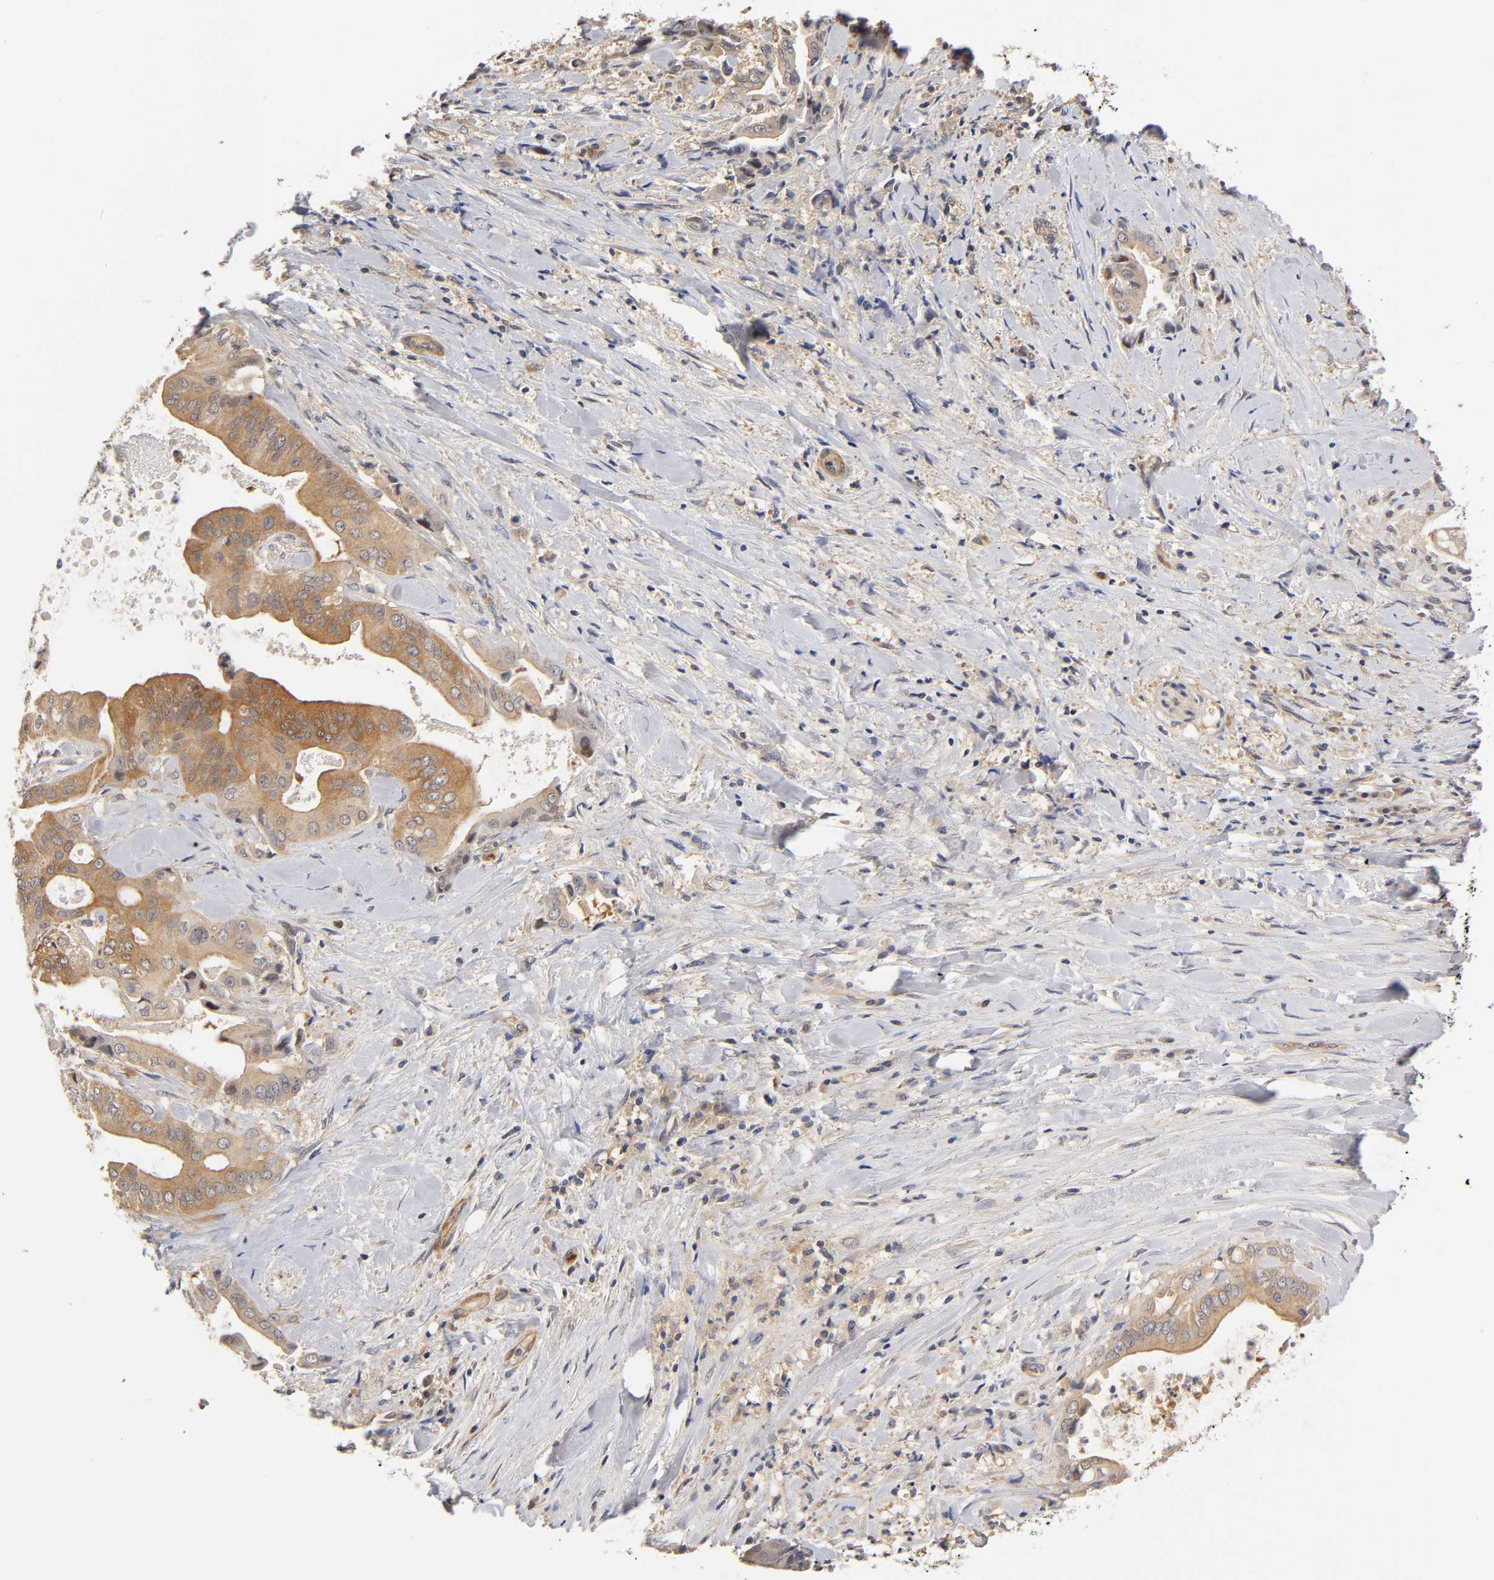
{"staining": {"intensity": "moderate", "quantity": ">75%", "location": "cytoplasmic/membranous"}, "tissue": "liver cancer", "cell_type": "Tumor cells", "image_type": "cancer", "snomed": [{"axis": "morphology", "description": "Cholangiocarcinoma"}, {"axis": "topography", "description": "Liver"}], "caption": "Protein staining by immunohistochemistry reveals moderate cytoplasmic/membranous expression in about >75% of tumor cells in liver cancer (cholangiocarcinoma).", "gene": "PDE5A", "patient": {"sex": "male", "age": 58}}